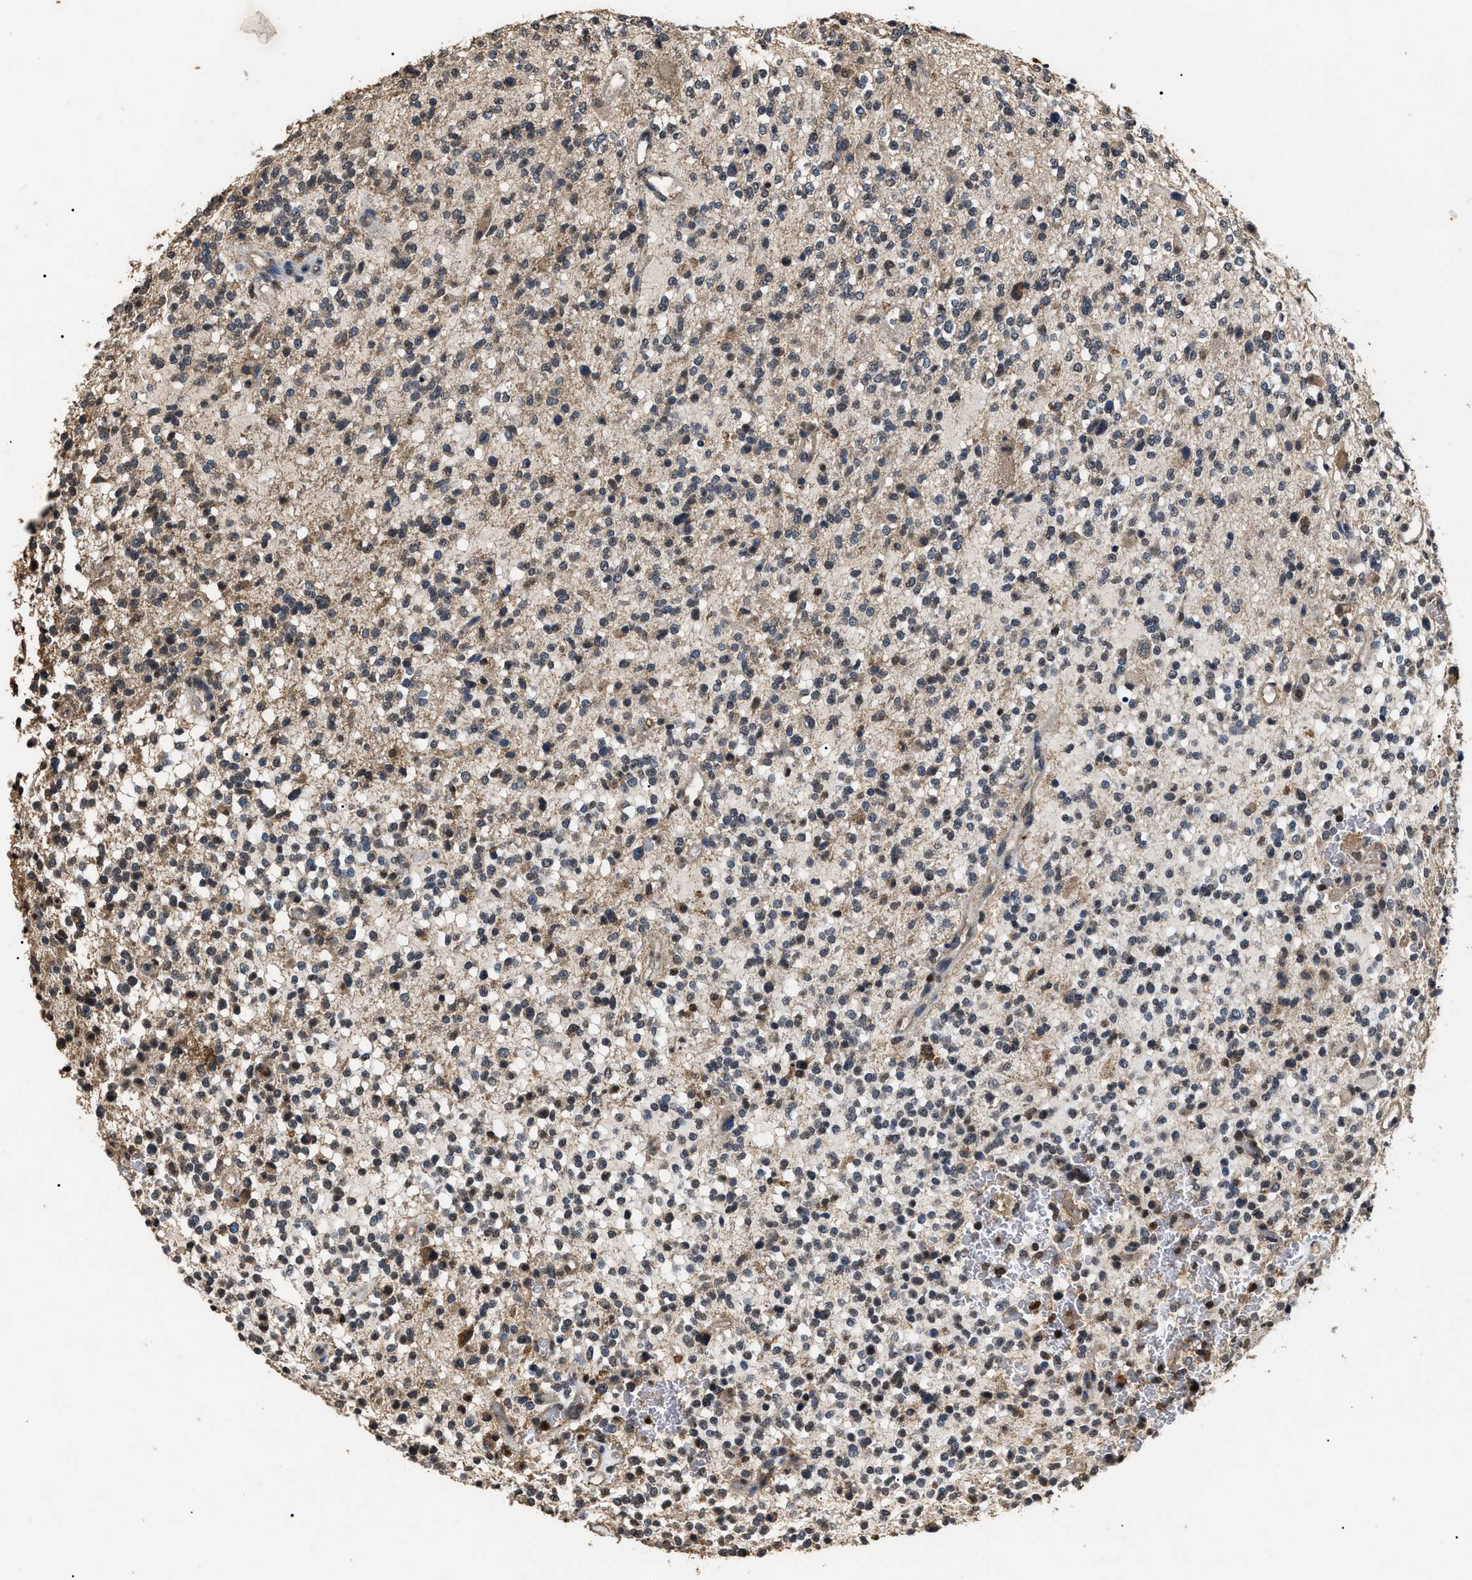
{"staining": {"intensity": "negative", "quantity": "none", "location": "none"}, "tissue": "glioma", "cell_type": "Tumor cells", "image_type": "cancer", "snomed": [{"axis": "morphology", "description": "Glioma, malignant, High grade"}, {"axis": "topography", "description": "Brain"}], "caption": "Immunohistochemical staining of human malignant high-grade glioma reveals no significant positivity in tumor cells.", "gene": "ANP32E", "patient": {"sex": "male", "age": 48}}